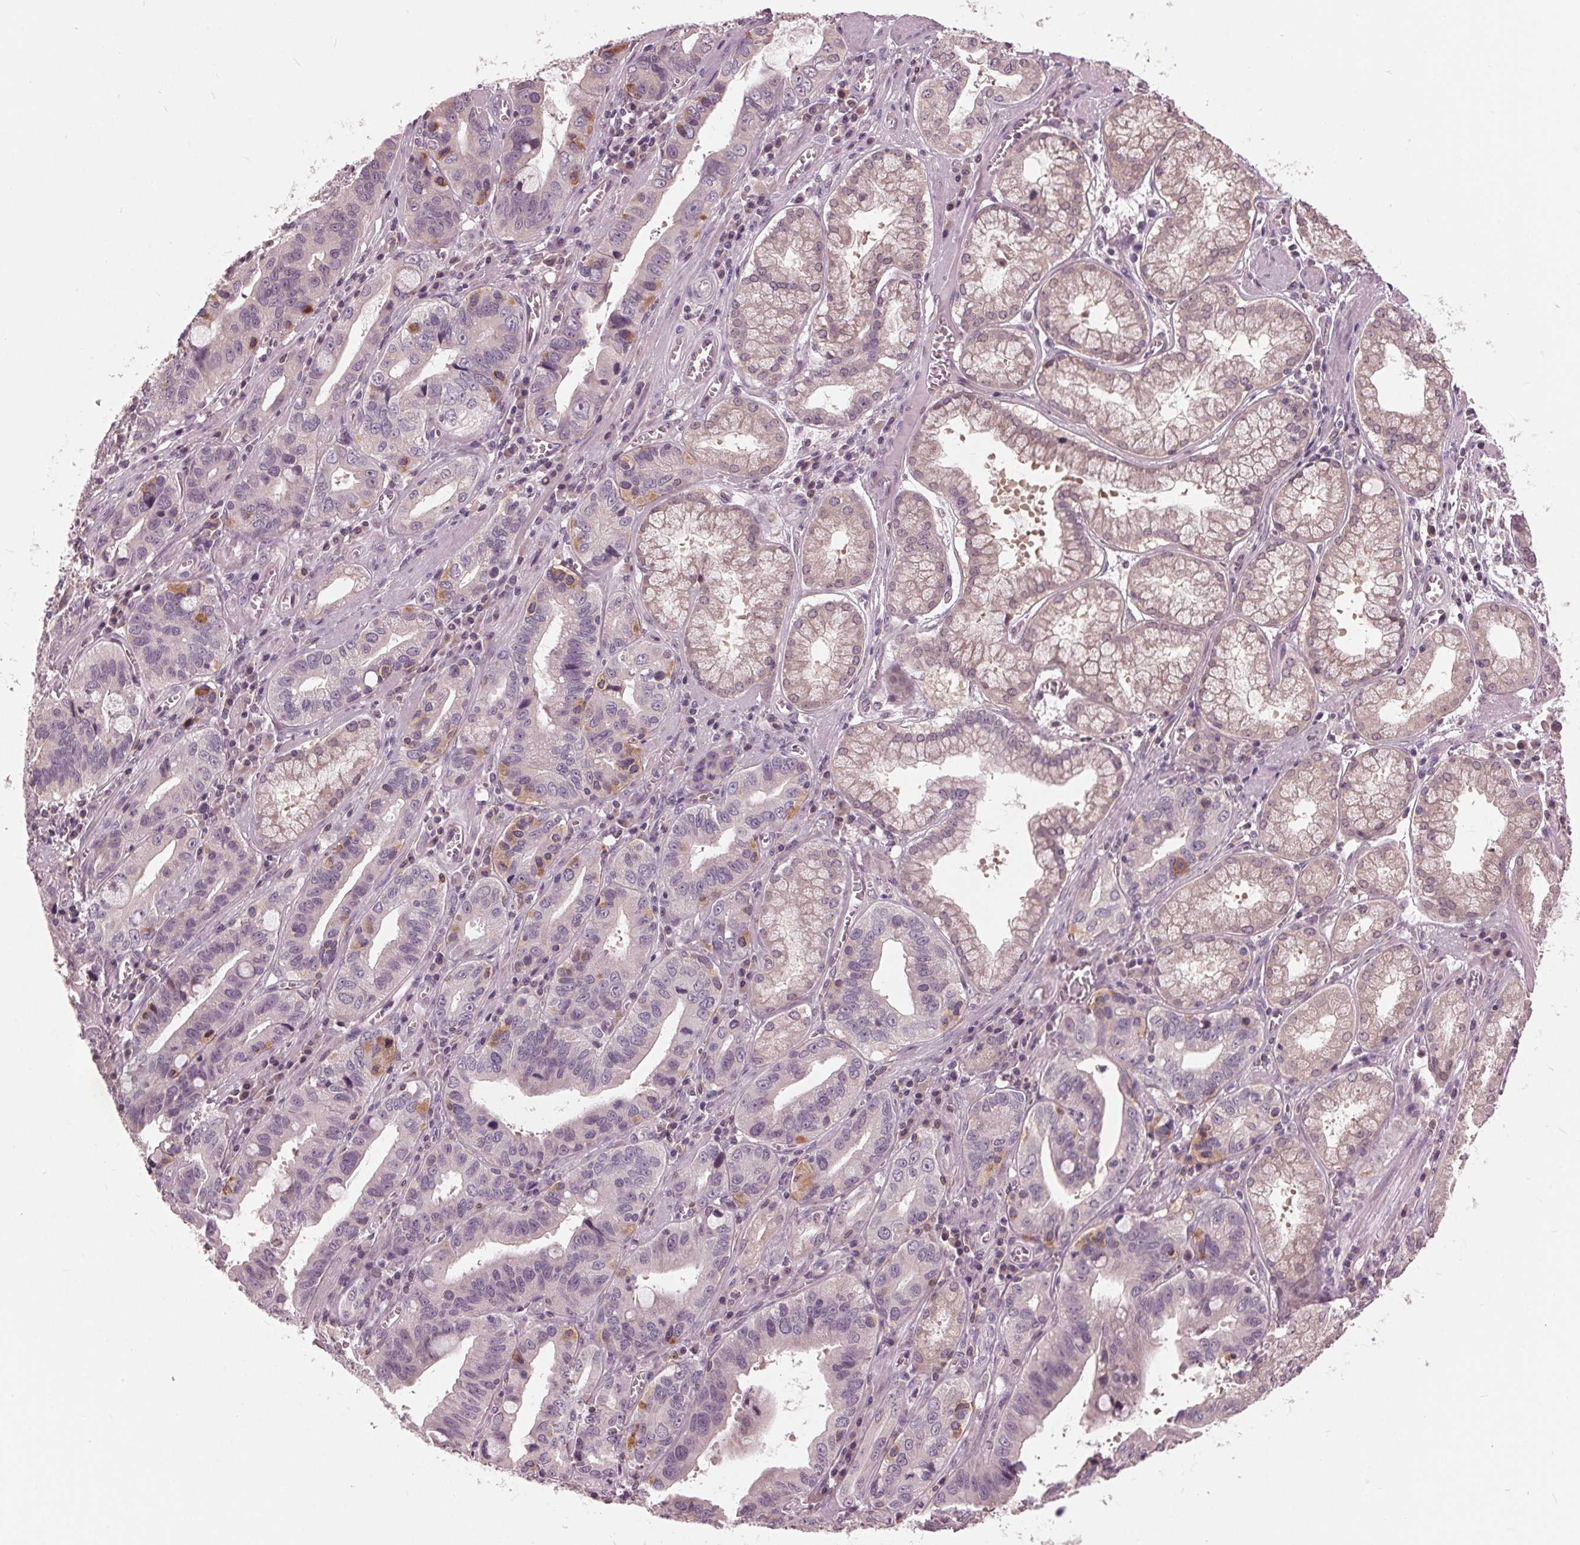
{"staining": {"intensity": "negative", "quantity": "none", "location": "none"}, "tissue": "stomach cancer", "cell_type": "Tumor cells", "image_type": "cancer", "snomed": [{"axis": "morphology", "description": "Adenocarcinoma, NOS"}, {"axis": "topography", "description": "Stomach, lower"}], "caption": "DAB (3,3'-diaminobenzidine) immunohistochemical staining of human stomach cancer (adenocarcinoma) reveals no significant positivity in tumor cells.", "gene": "SIGLEC6", "patient": {"sex": "female", "age": 76}}